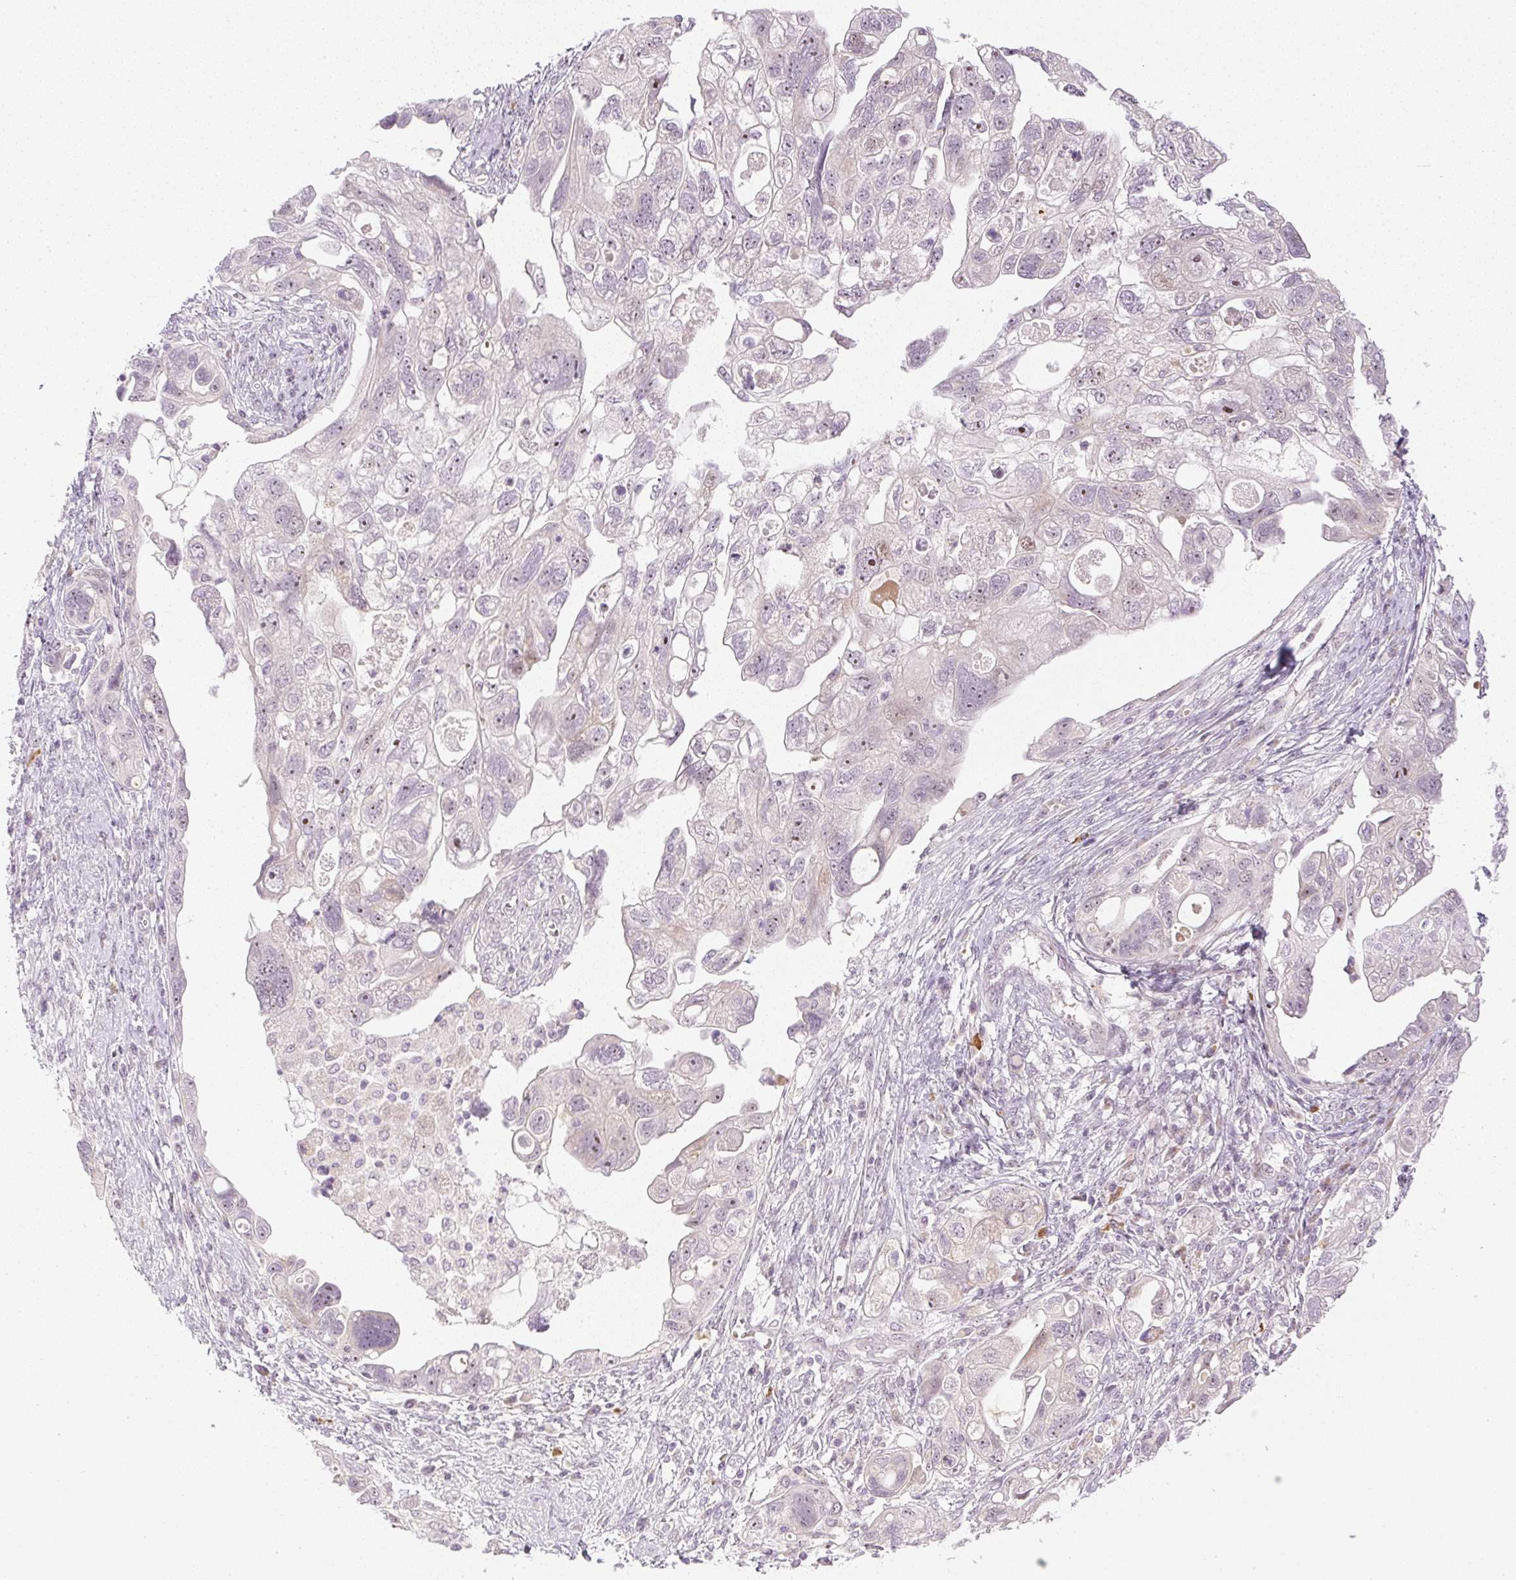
{"staining": {"intensity": "moderate", "quantity": "<25%", "location": "nuclear"}, "tissue": "ovarian cancer", "cell_type": "Tumor cells", "image_type": "cancer", "snomed": [{"axis": "morphology", "description": "Carcinoma, NOS"}, {"axis": "morphology", "description": "Cystadenocarcinoma, serous, NOS"}, {"axis": "topography", "description": "Ovary"}], "caption": "The photomicrograph shows immunohistochemical staining of carcinoma (ovarian). There is moderate nuclear expression is identified in approximately <25% of tumor cells. Nuclei are stained in blue.", "gene": "AAR2", "patient": {"sex": "female", "age": 69}}